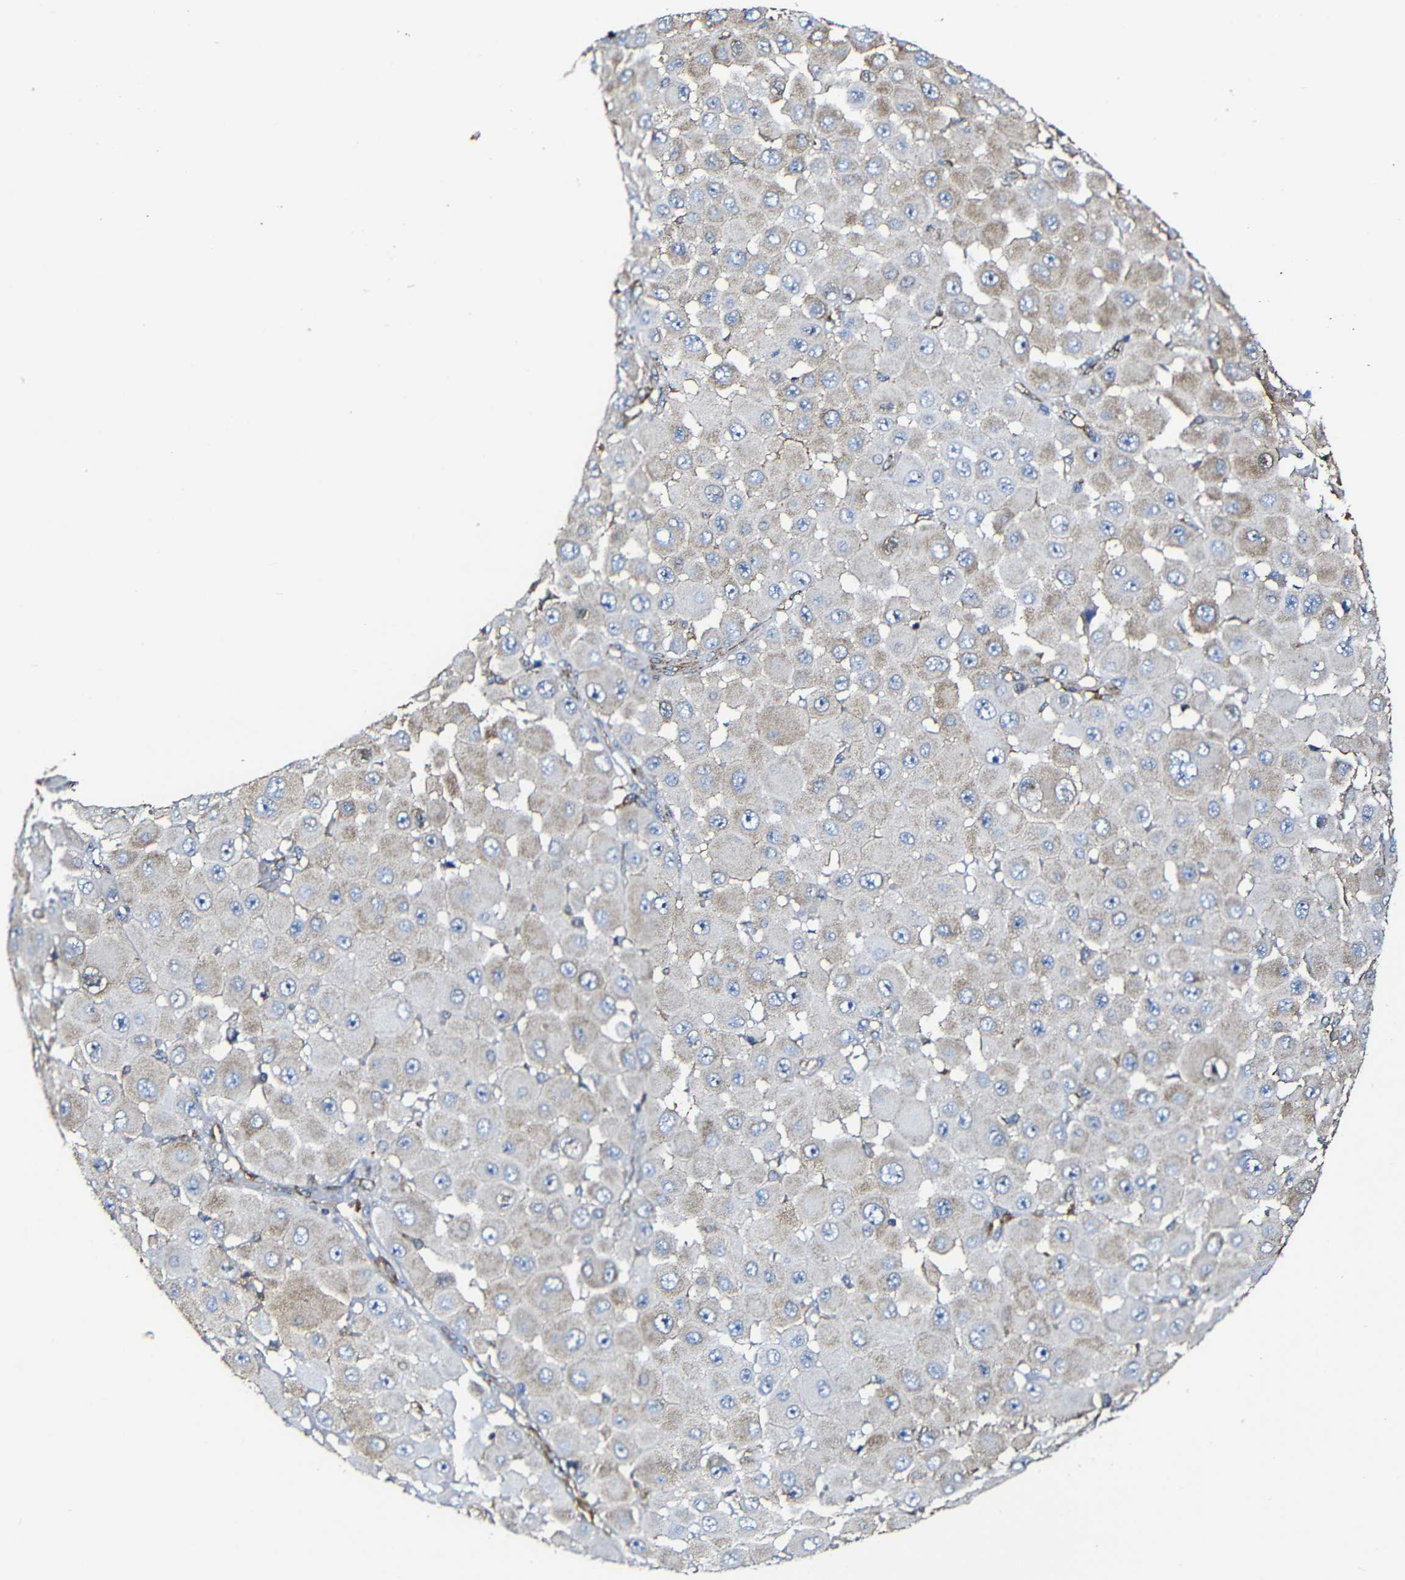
{"staining": {"intensity": "weak", "quantity": "<25%", "location": "cytoplasmic/membranous"}, "tissue": "melanoma", "cell_type": "Tumor cells", "image_type": "cancer", "snomed": [{"axis": "morphology", "description": "Malignant melanoma, NOS"}, {"axis": "topography", "description": "Skin"}], "caption": "IHC micrograph of neoplastic tissue: human melanoma stained with DAB (3,3'-diaminobenzidine) exhibits no significant protein staining in tumor cells. (Immunohistochemistry (ihc), brightfield microscopy, high magnification).", "gene": "MSN", "patient": {"sex": "female", "age": 81}}